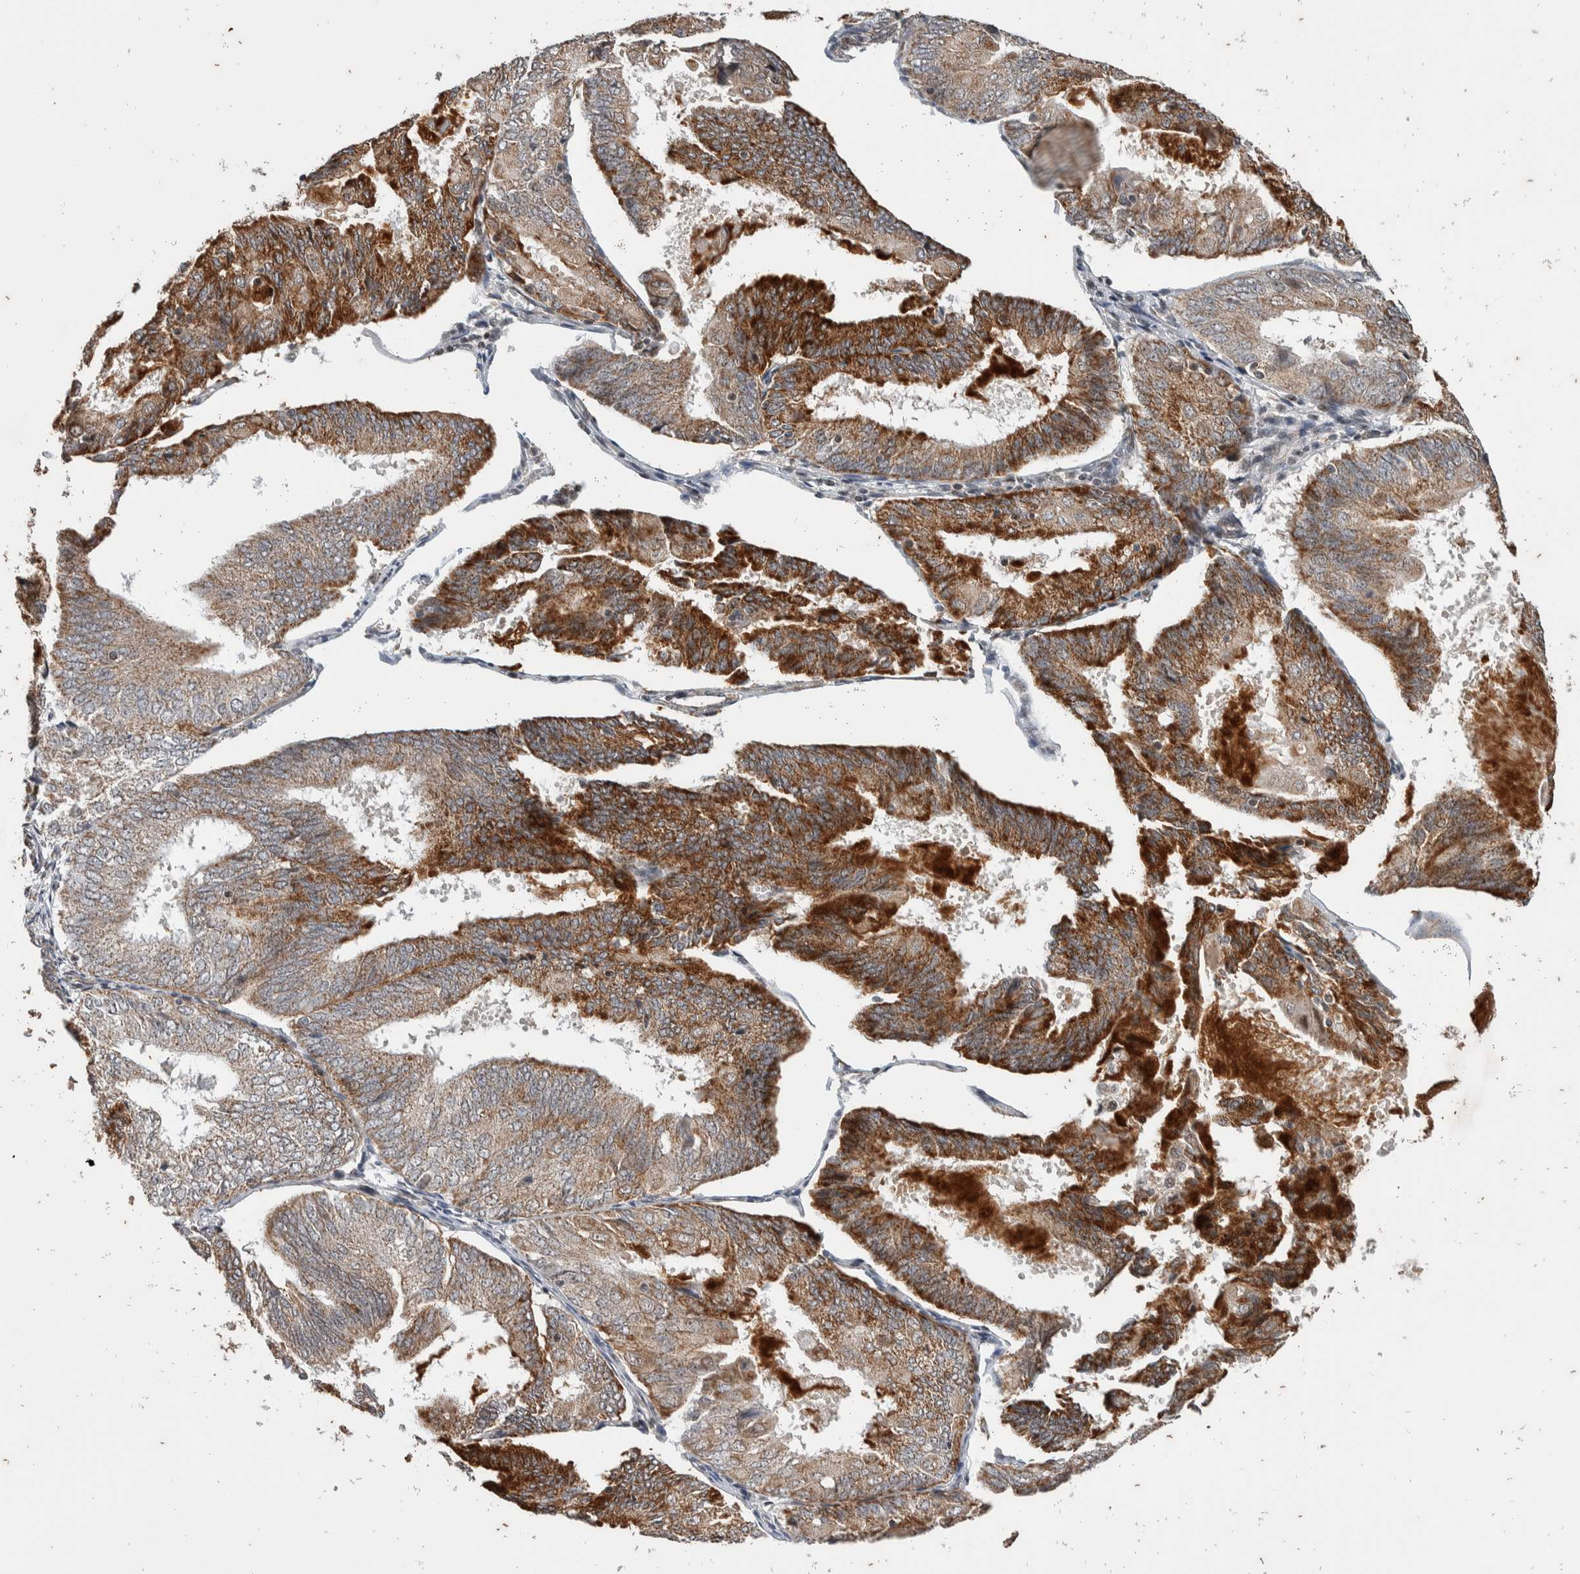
{"staining": {"intensity": "moderate", "quantity": "25%-75%", "location": "cytoplasmic/membranous"}, "tissue": "endometrial cancer", "cell_type": "Tumor cells", "image_type": "cancer", "snomed": [{"axis": "morphology", "description": "Adenocarcinoma, NOS"}, {"axis": "topography", "description": "Endometrium"}], "caption": "Protein analysis of endometrial adenocarcinoma tissue demonstrates moderate cytoplasmic/membranous staining in approximately 25%-75% of tumor cells.", "gene": "ATXN7L1", "patient": {"sex": "female", "age": 81}}